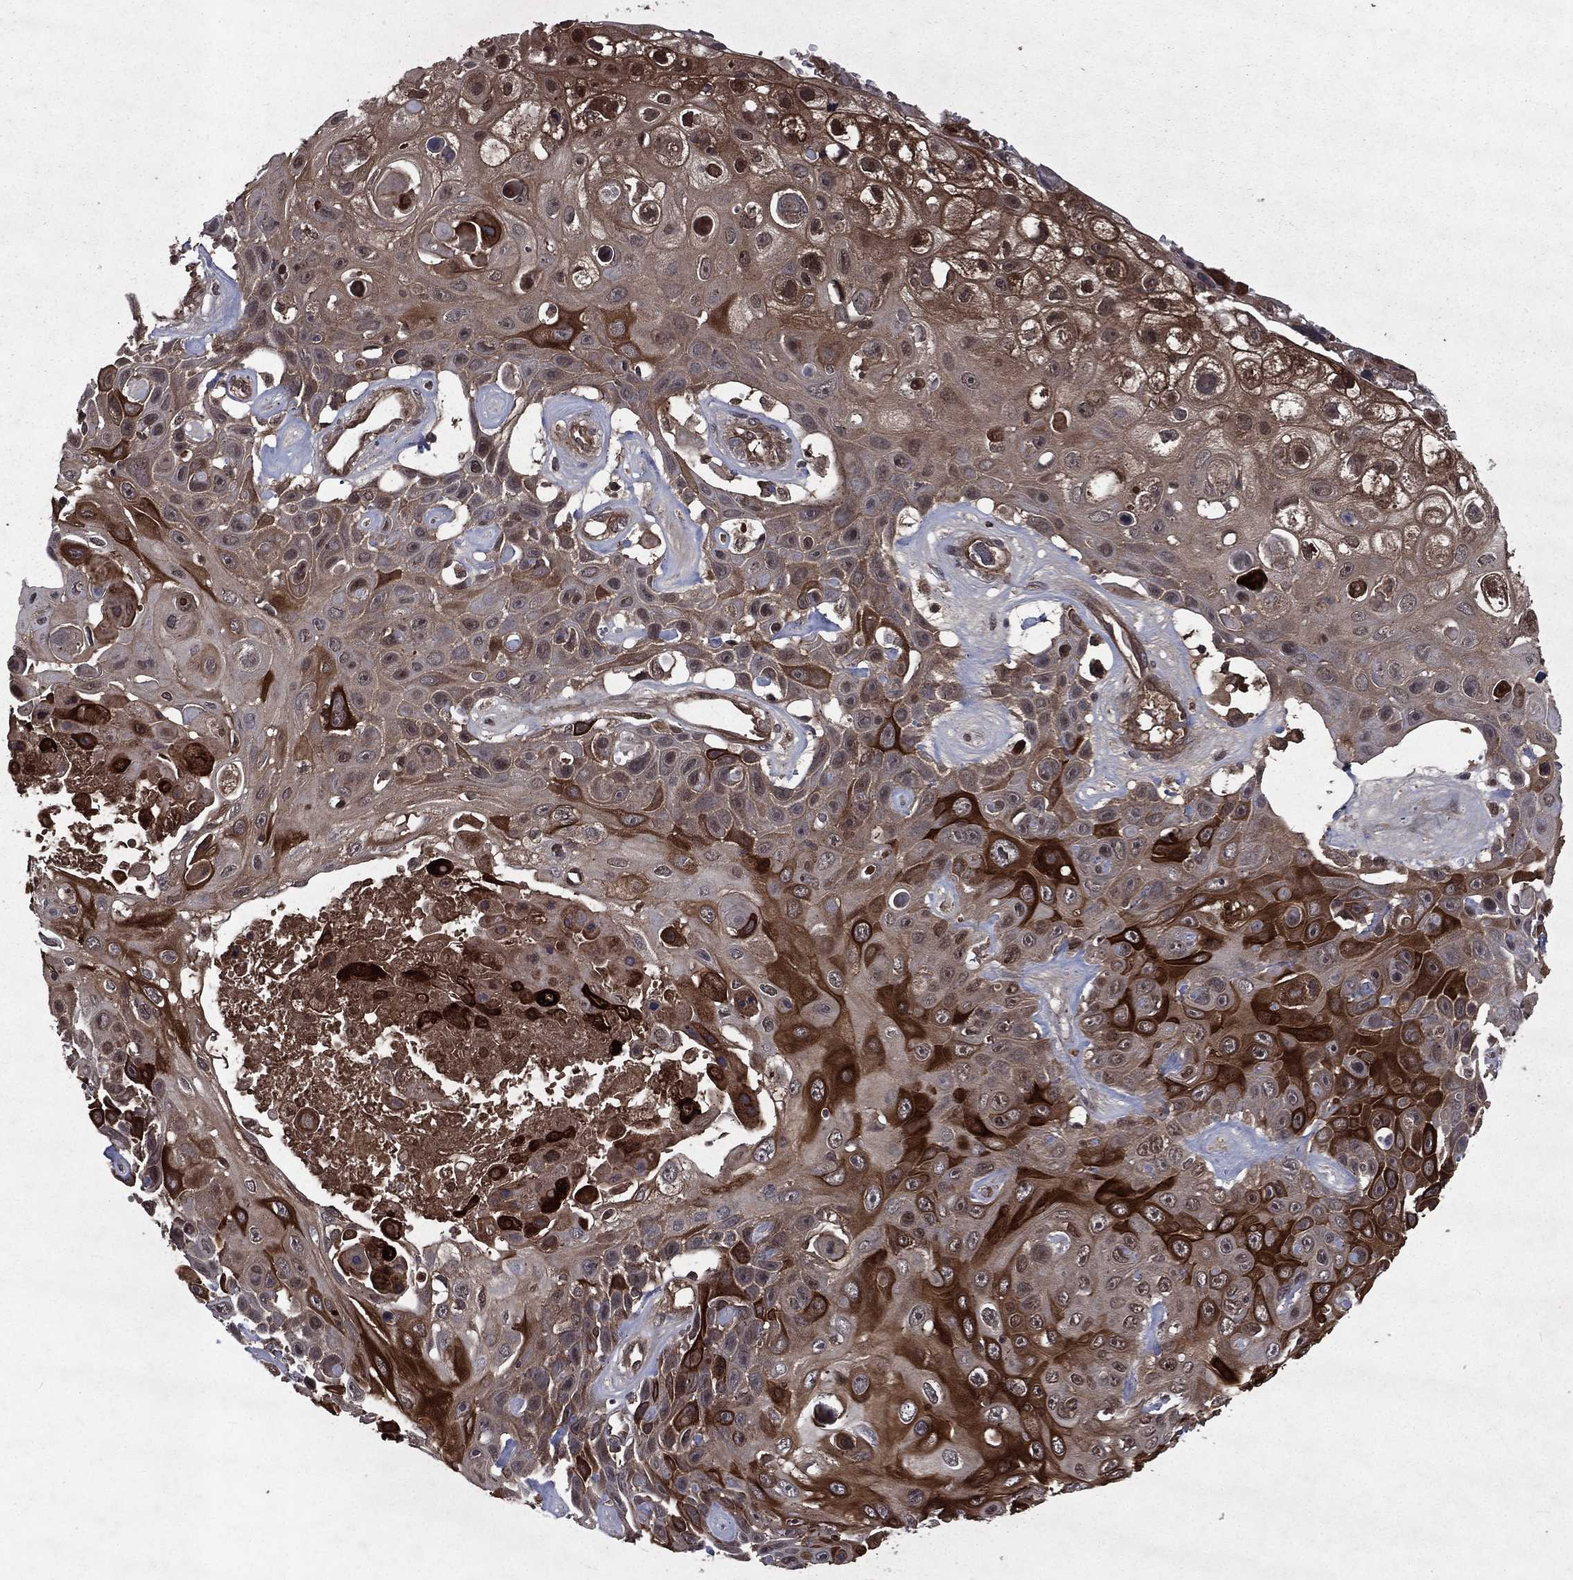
{"staining": {"intensity": "strong", "quantity": "<25%", "location": "cytoplasmic/membranous"}, "tissue": "skin cancer", "cell_type": "Tumor cells", "image_type": "cancer", "snomed": [{"axis": "morphology", "description": "Squamous cell carcinoma, NOS"}, {"axis": "topography", "description": "Skin"}], "caption": "Skin squamous cell carcinoma was stained to show a protein in brown. There is medium levels of strong cytoplasmic/membranous positivity in approximately <25% of tumor cells.", "gene": "FGD1", "patient": {"sex": "male", "age": 82}}